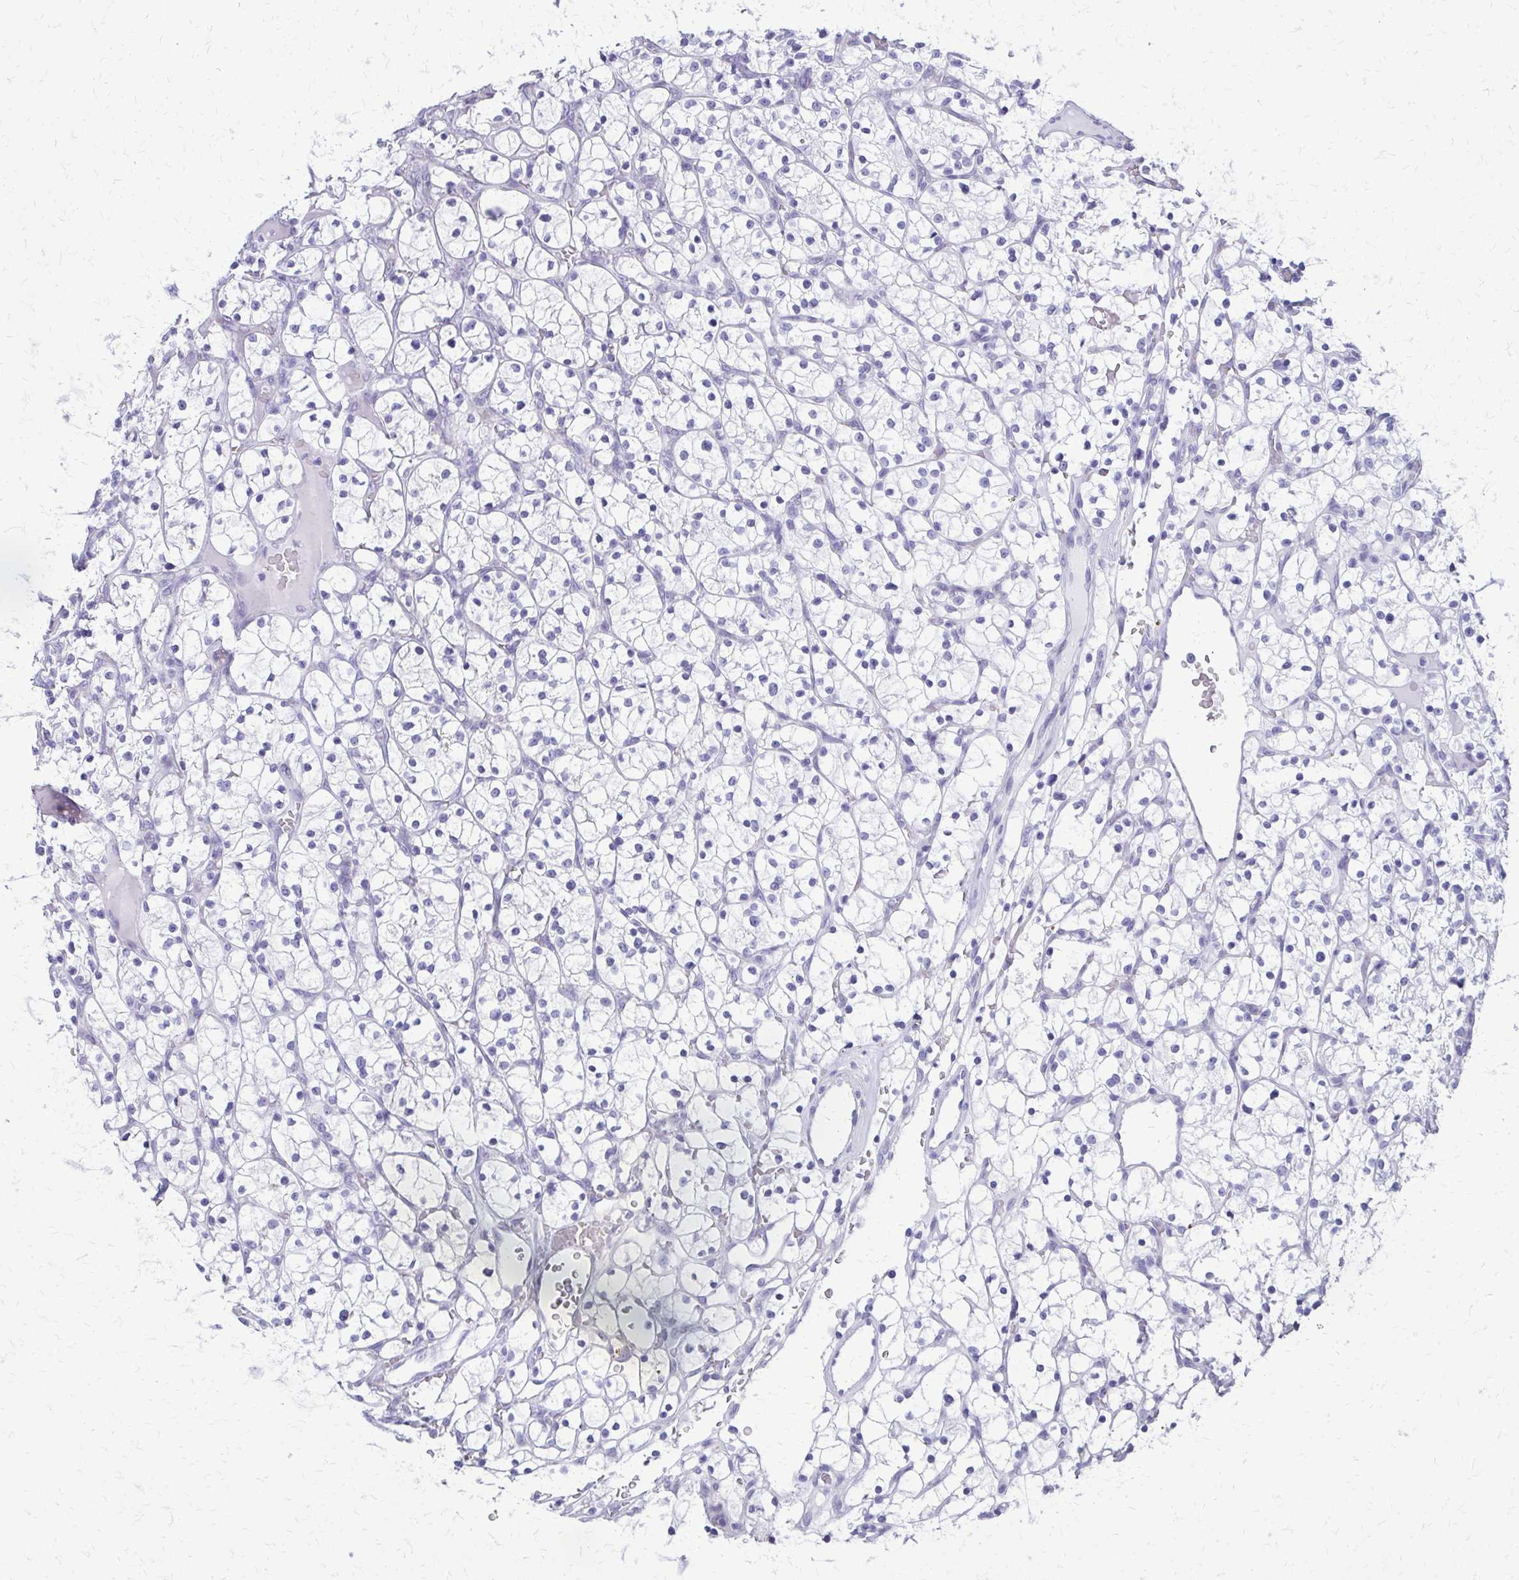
{"staining": {"intensity": "negative", "quantity": "none", "location": "none"}, "tissue": "renal cancer", "cell_type": "Tumor cells", "image_type": "cancer", "snomed": [{"axis": "morphology", "description": "Adenocarcinoma, NOS"}, {"axis": "topography", "description": "Kidney"}], "caption": "Immunohistochemistry of renal adenocarcinoma demonstrates no staining in tumor cells. (Brightfield microscopy of DAB (3,3'-diaminobenzidine) IHC at high magnification).", "gene": "FAM162B", "patient": {"sex": "female", "age": 64}}